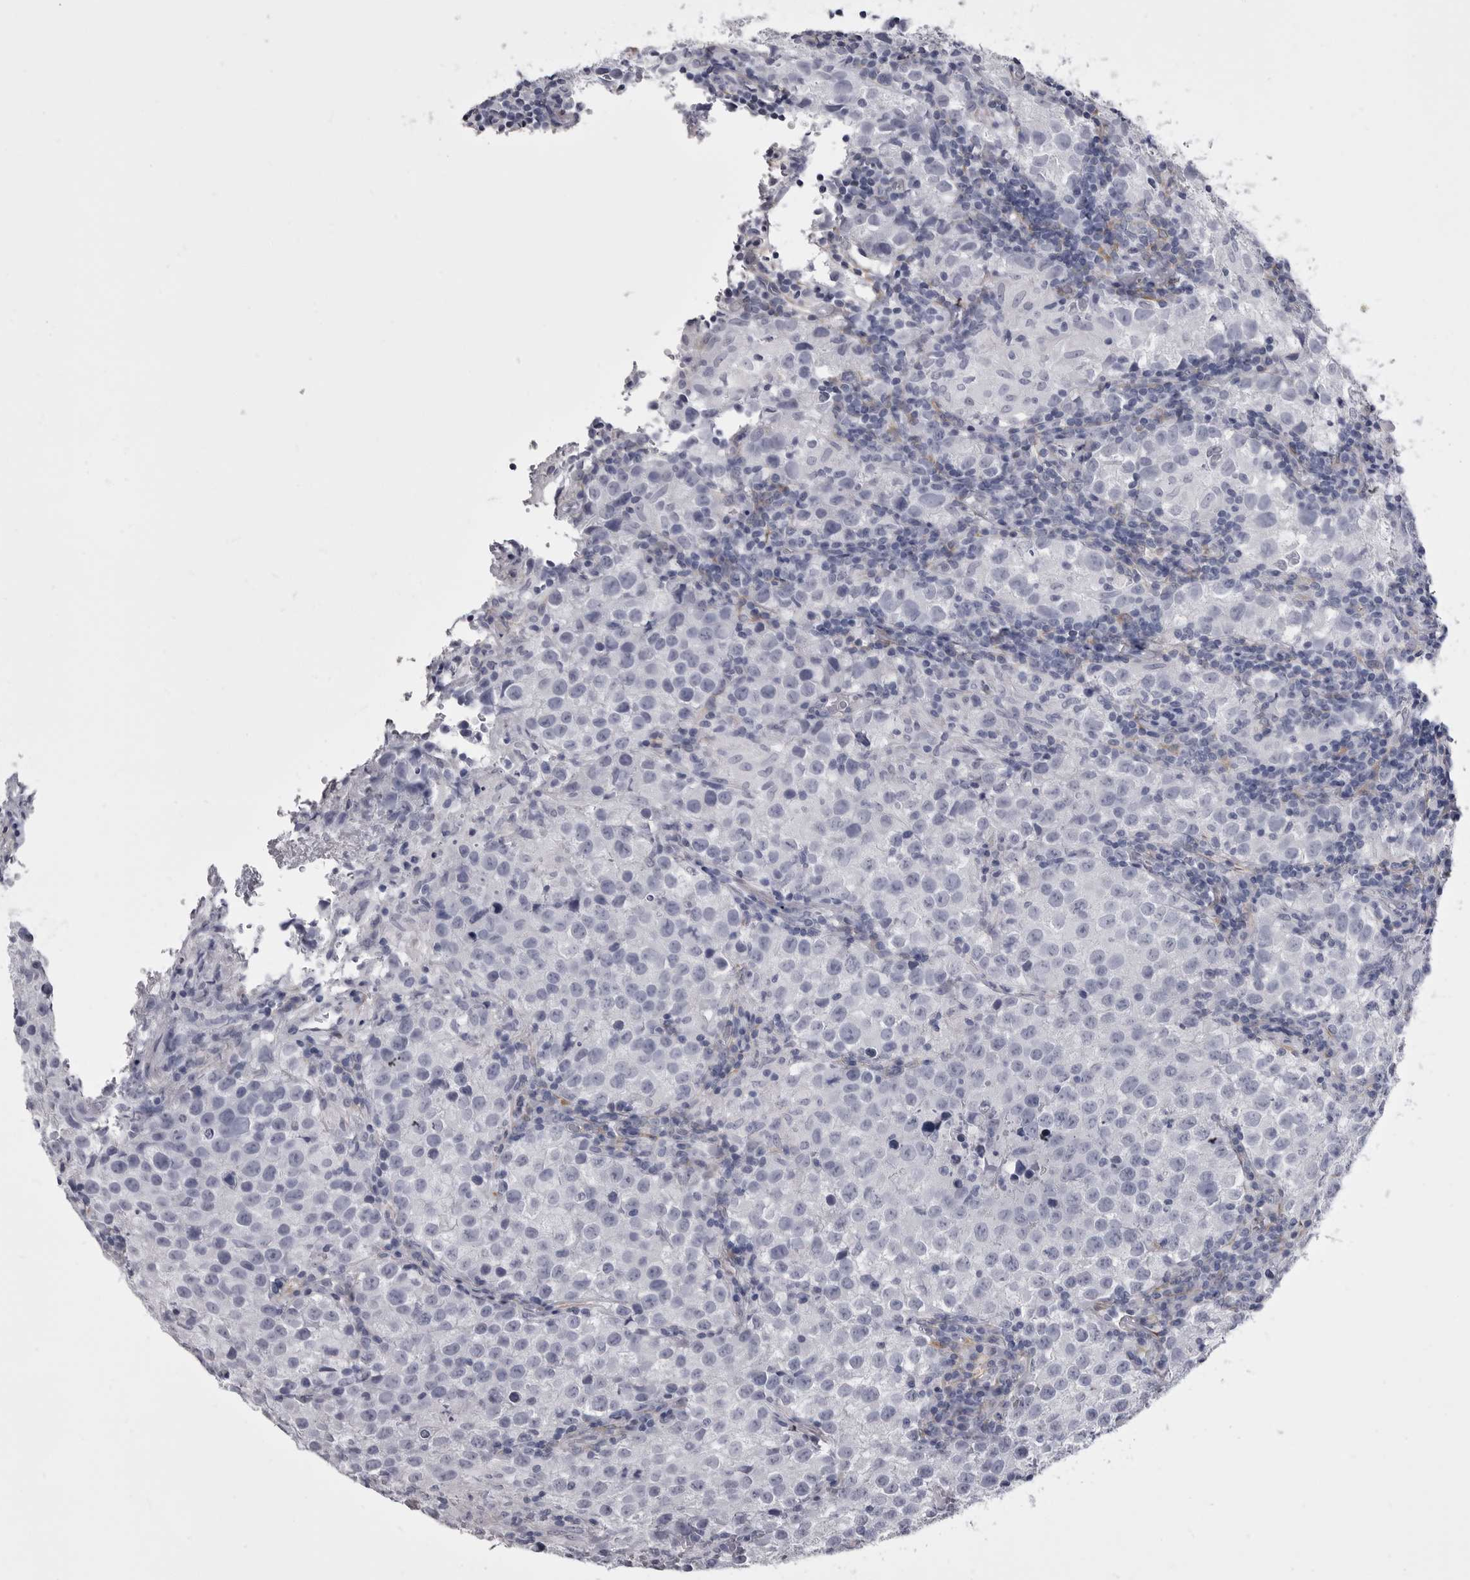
{"staining": {"intensity": "negative", "quantity": "none", "location": "none"}, "tissue": "testis cancer", "cell_type": "Tumor cells", "image_type": "cancer", "snomed": [{"axis": "morphology", "description": "Seminoma, NOS"}, {"axis": "morphology", "description": "Carcinoma, Embryonal, NOS"}, {"axis": "topography", "description": "Testis"}], "caption": "Immunohistochemistry micrograph of testis embryonal carcinoma stained for a protein (brown), which reveals no positivity in tumor cells.", "gene": "ANK2", "patient": {"sex": "male", "age": 43}}